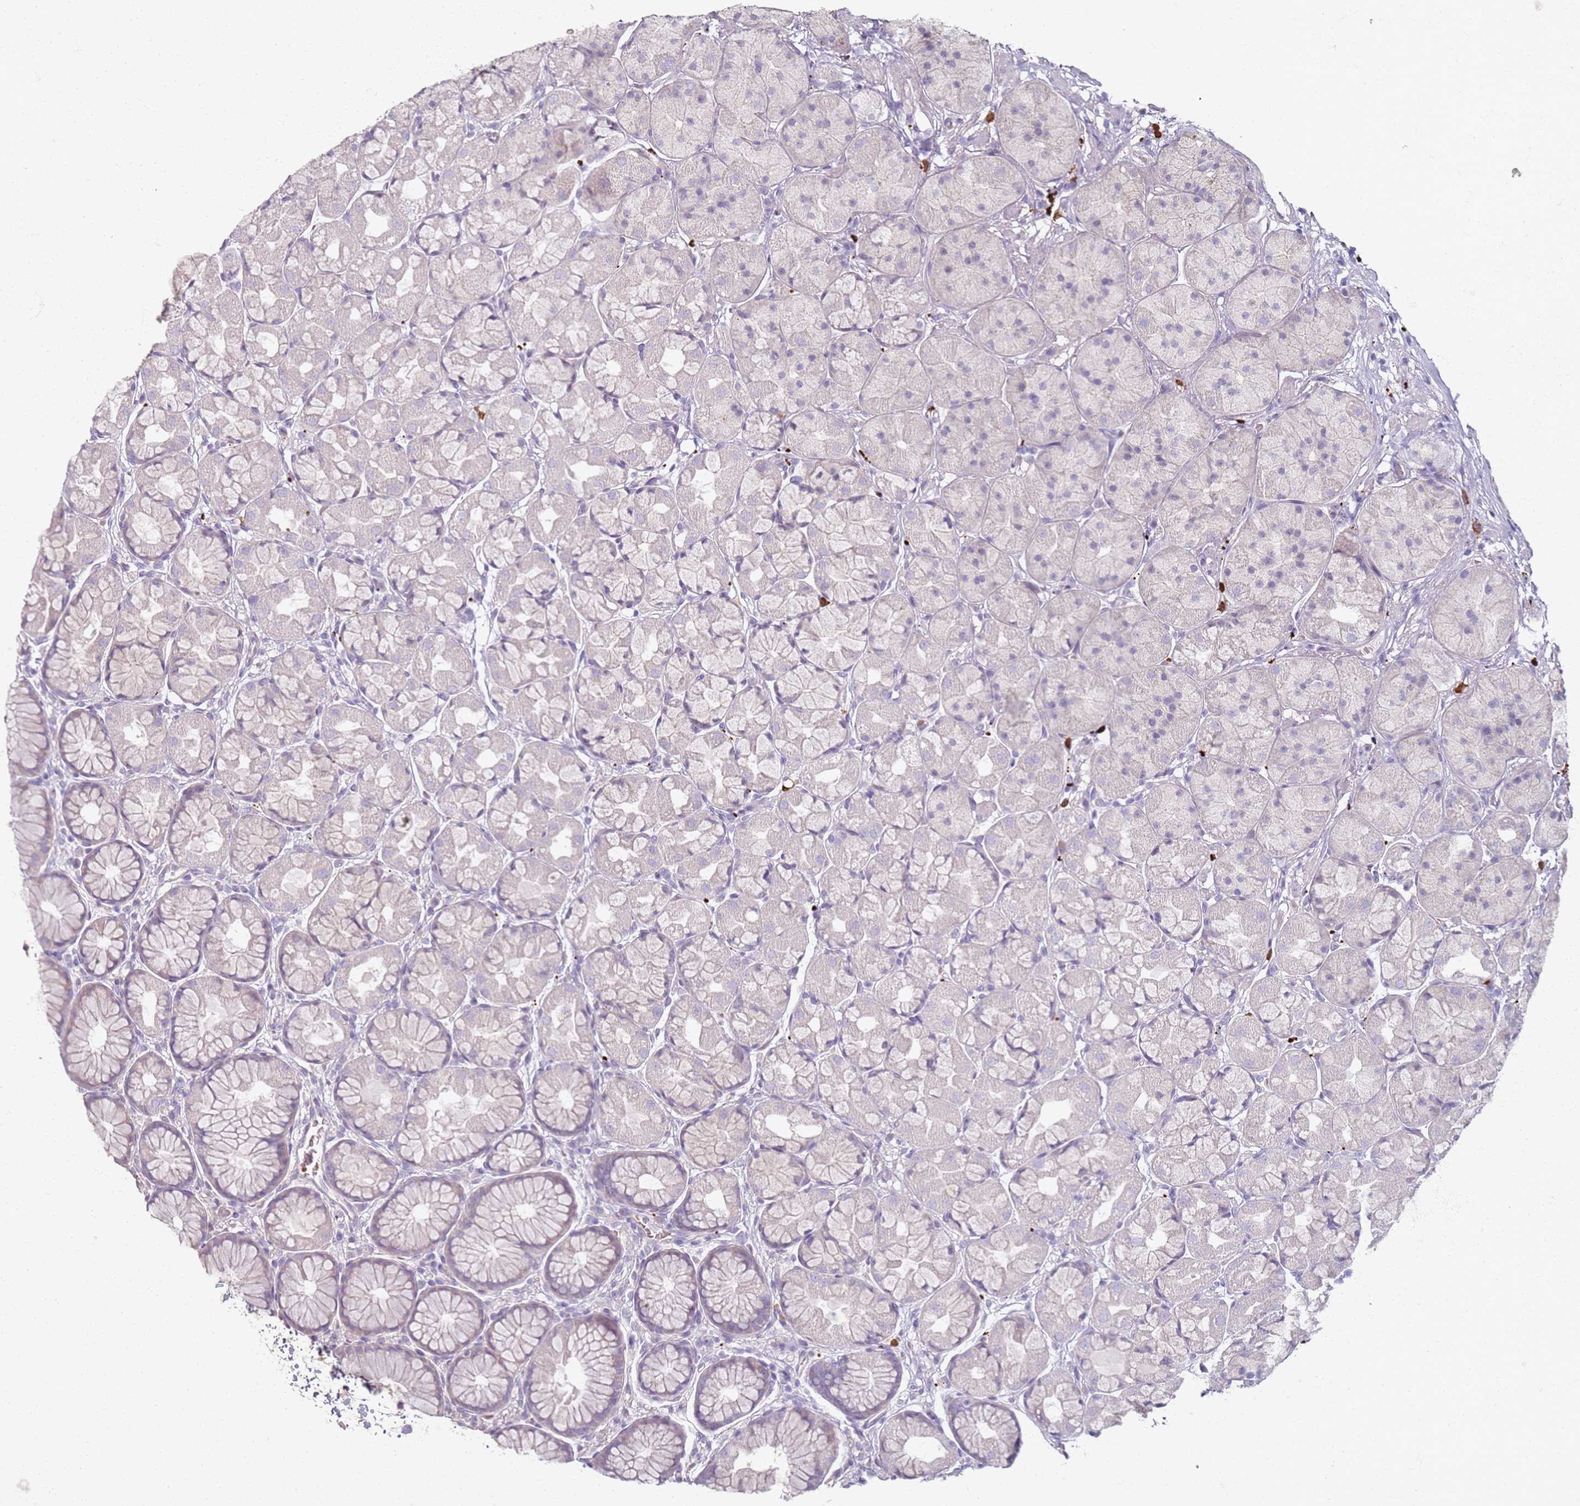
{"staining": {"intensity": "negative", "quantity": "none", "location": "none"}, "tissue": "stomach", "cell_type": "Glandular cells", "image_type": "normal", "snomed": [{"axis": "morphology", "description": "Normal tissue, NOS"}, {"axis": "topography", "description": "Stomach"}], "caption": "This is an immunohistochemistry (IHC) micrograph of unremarkable stomach. There is no positivity in glandular cells.", "gene": "CD40LG", "patient": {"sex": "male", "age": 57}}